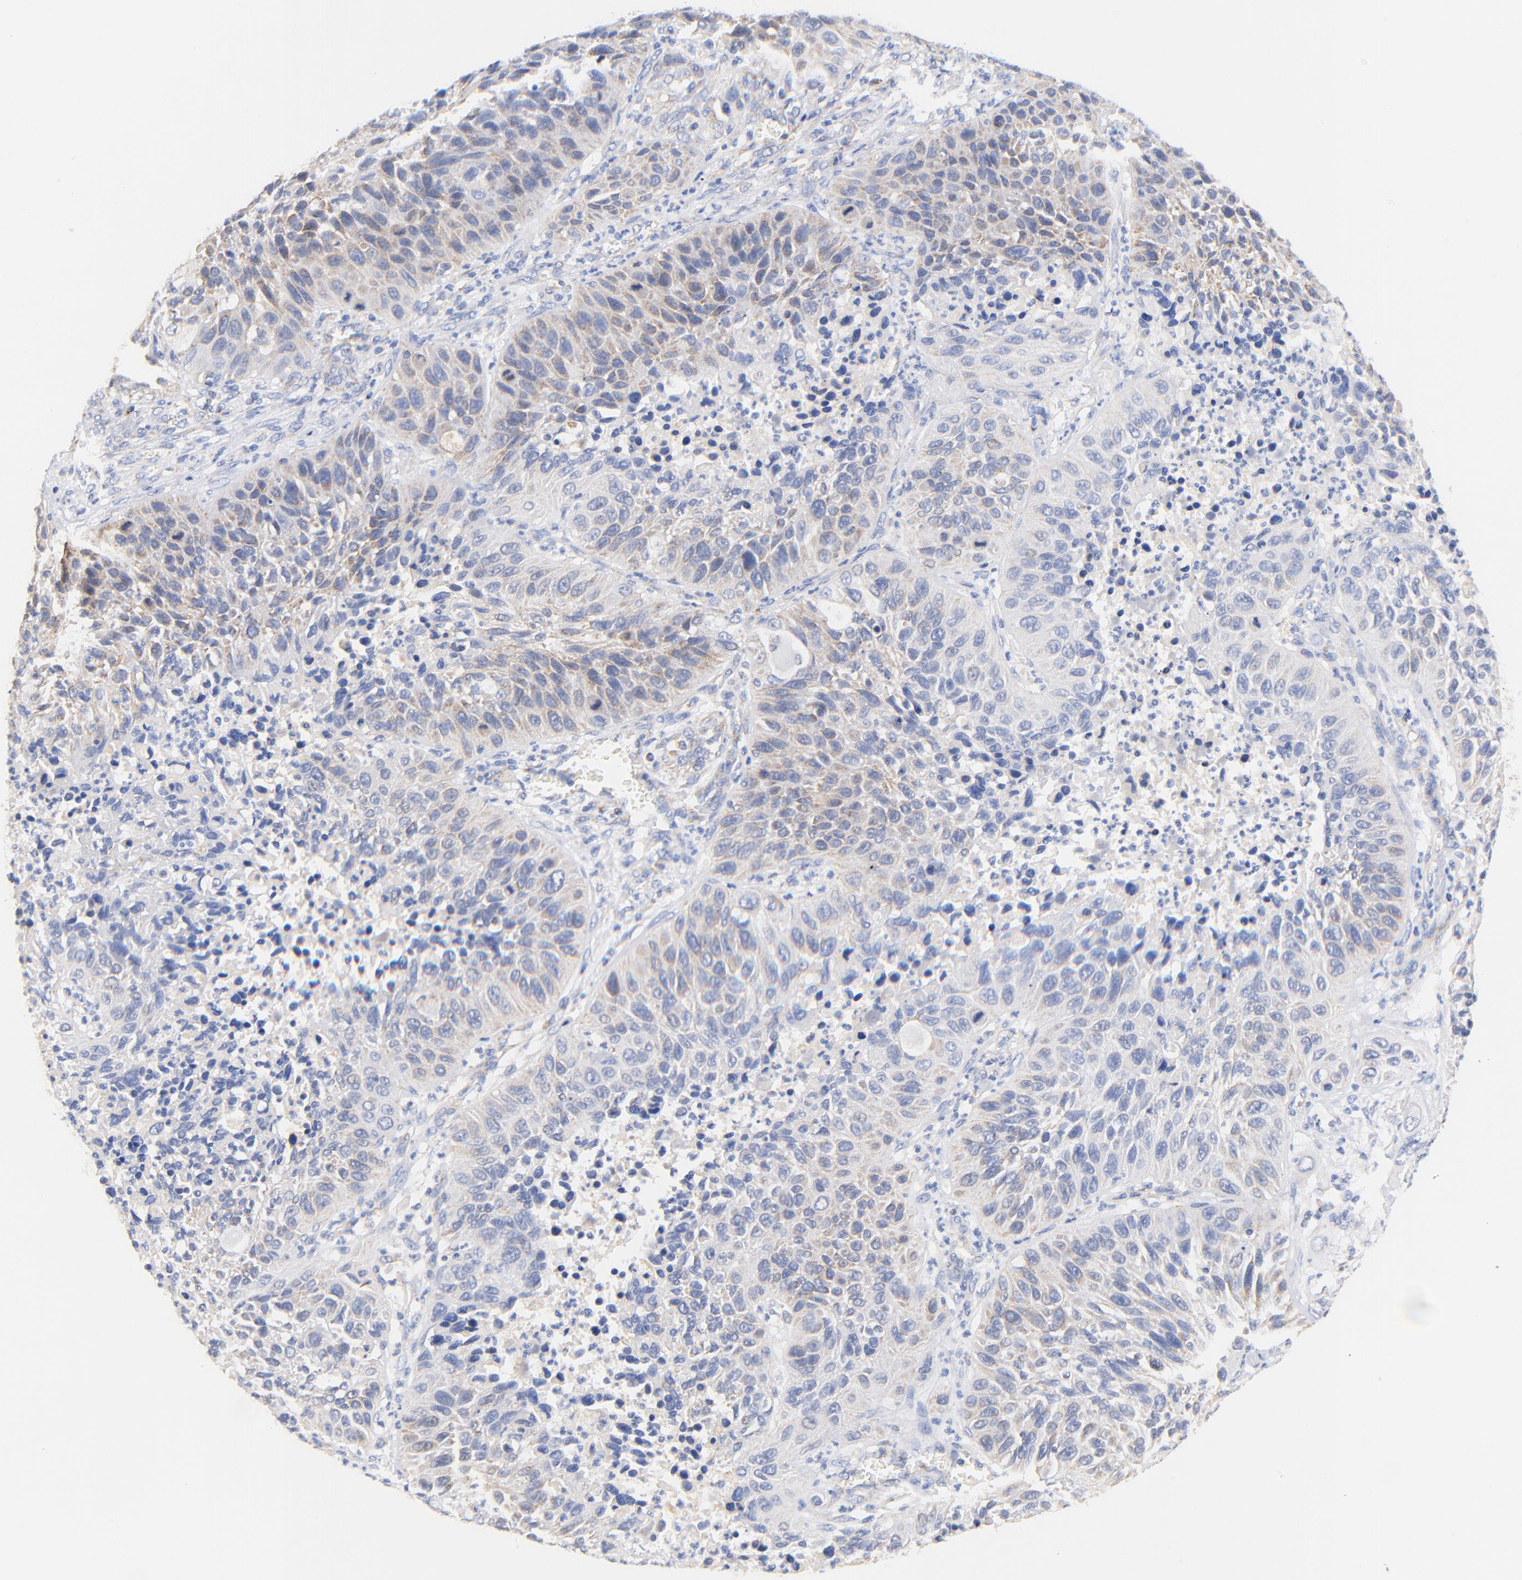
{"staining": {"intensity": "weak", "quantity": "25%-75%", "location": "cytoplasmic/membranous"}, "tissue": "lung cancer", "cell_type": "Tumor cells", "image_type": "cancer", "snomed": [{"axis": "morphology", "description": "Squamous cell carcinoma, NOS"}, {"axis": "topography", "description": "Lung"}], "caption": "Immunohistochemical staining of human lung cancer (squamous cell carcinoma) demonstrates weak cytoplasmic/membranous protein positivity in about 25%-75% of tumor cells.", "gene": "ATP5F1D", "patient": {"sex": "female", "age": 76}}